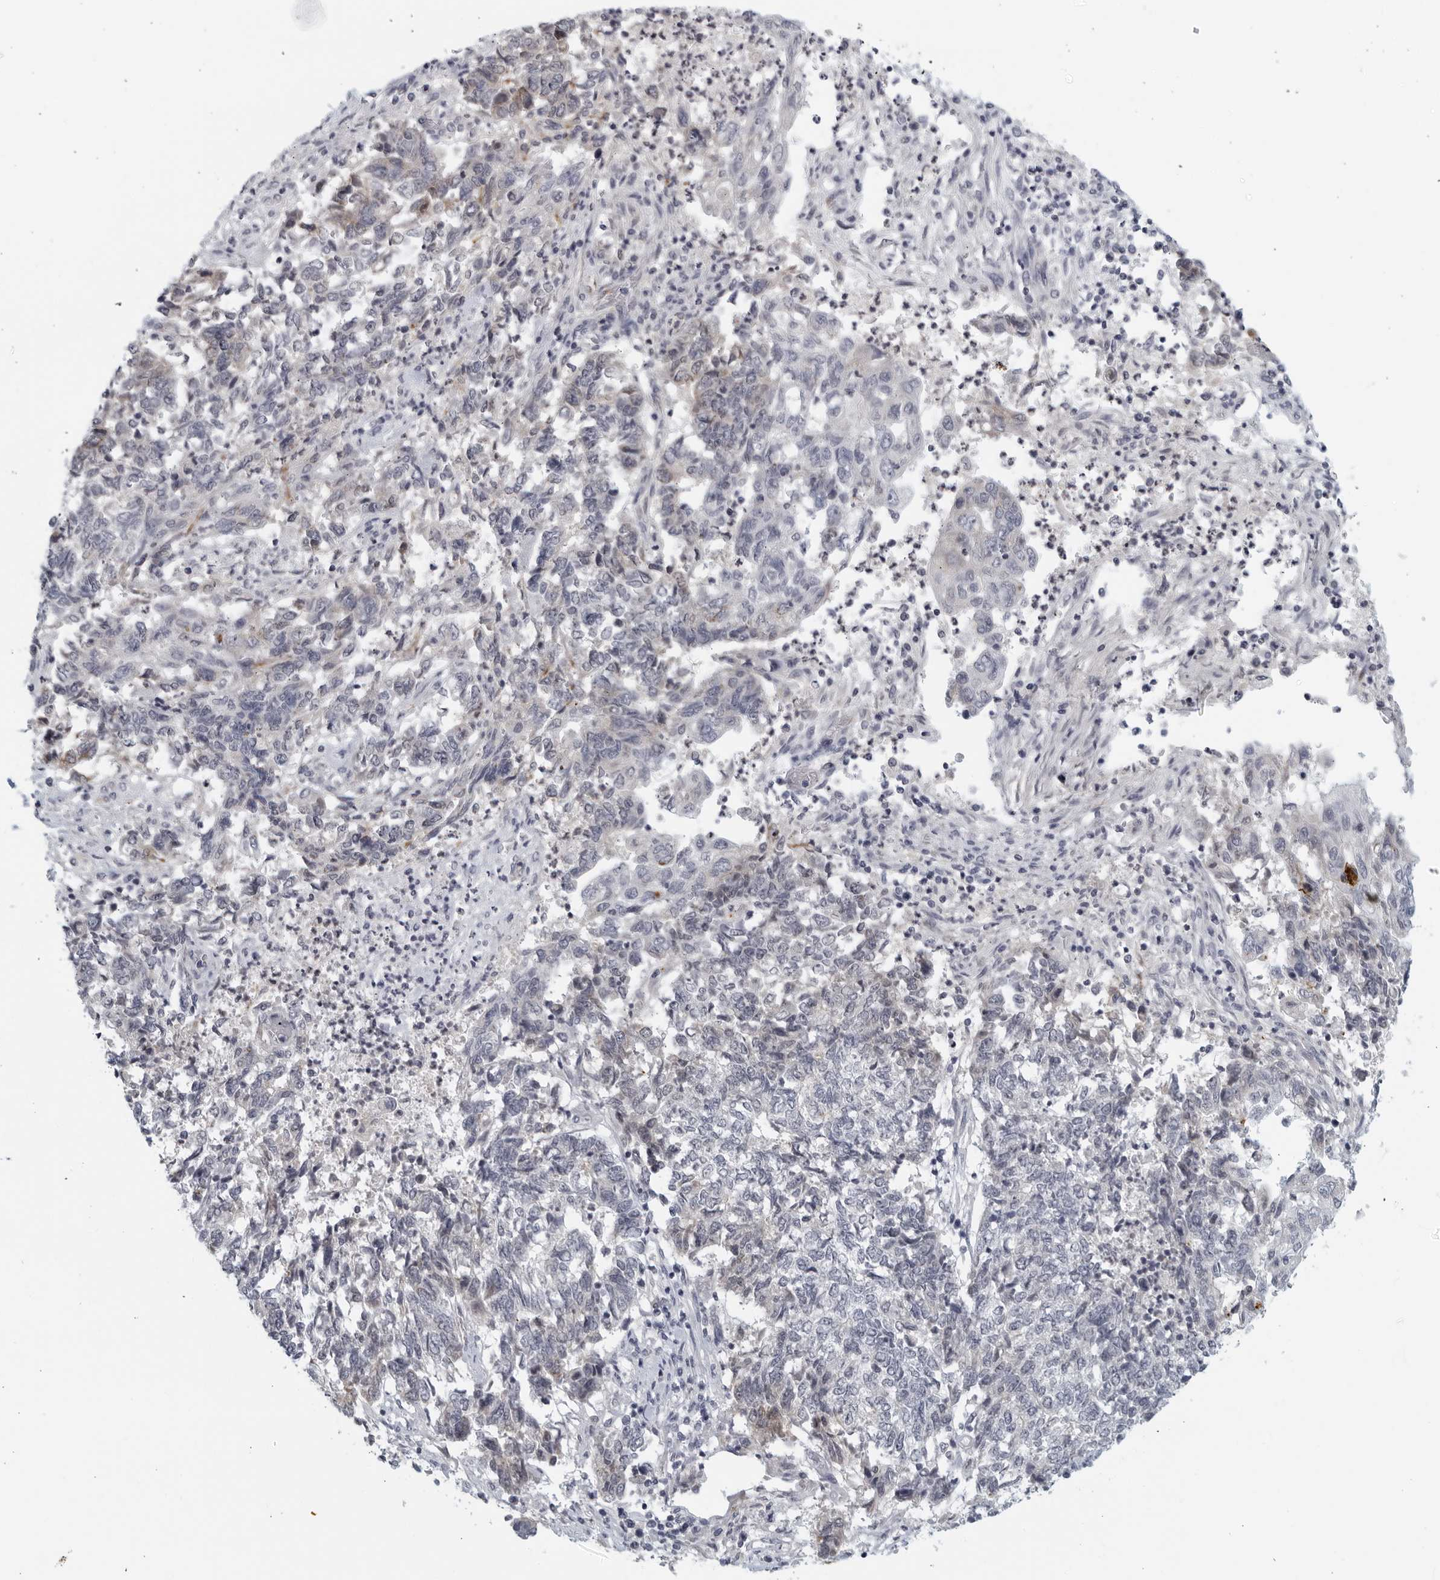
{"staining": {"intensity": "negative", "quantity": "none", "location": "none"}, "tissue": "endometrial cancer", "cell_type": "Tumor cells", "image_type": "cancer", "snomed": [{"axis": "morphology", "description": "Adenocarcinoma, NOS"}, {"axis": "topography", "description": "Endometrium"}], "caption": "Immunohistochemistry (IHC) histopathology image of neoplastic tissue: adenocarcinoma (endometrial) stained with DAB demonstrates no significant protein expression in tumor cells.", "gene": "MATN1", "patient": {"sex": "female", "age": 80}}